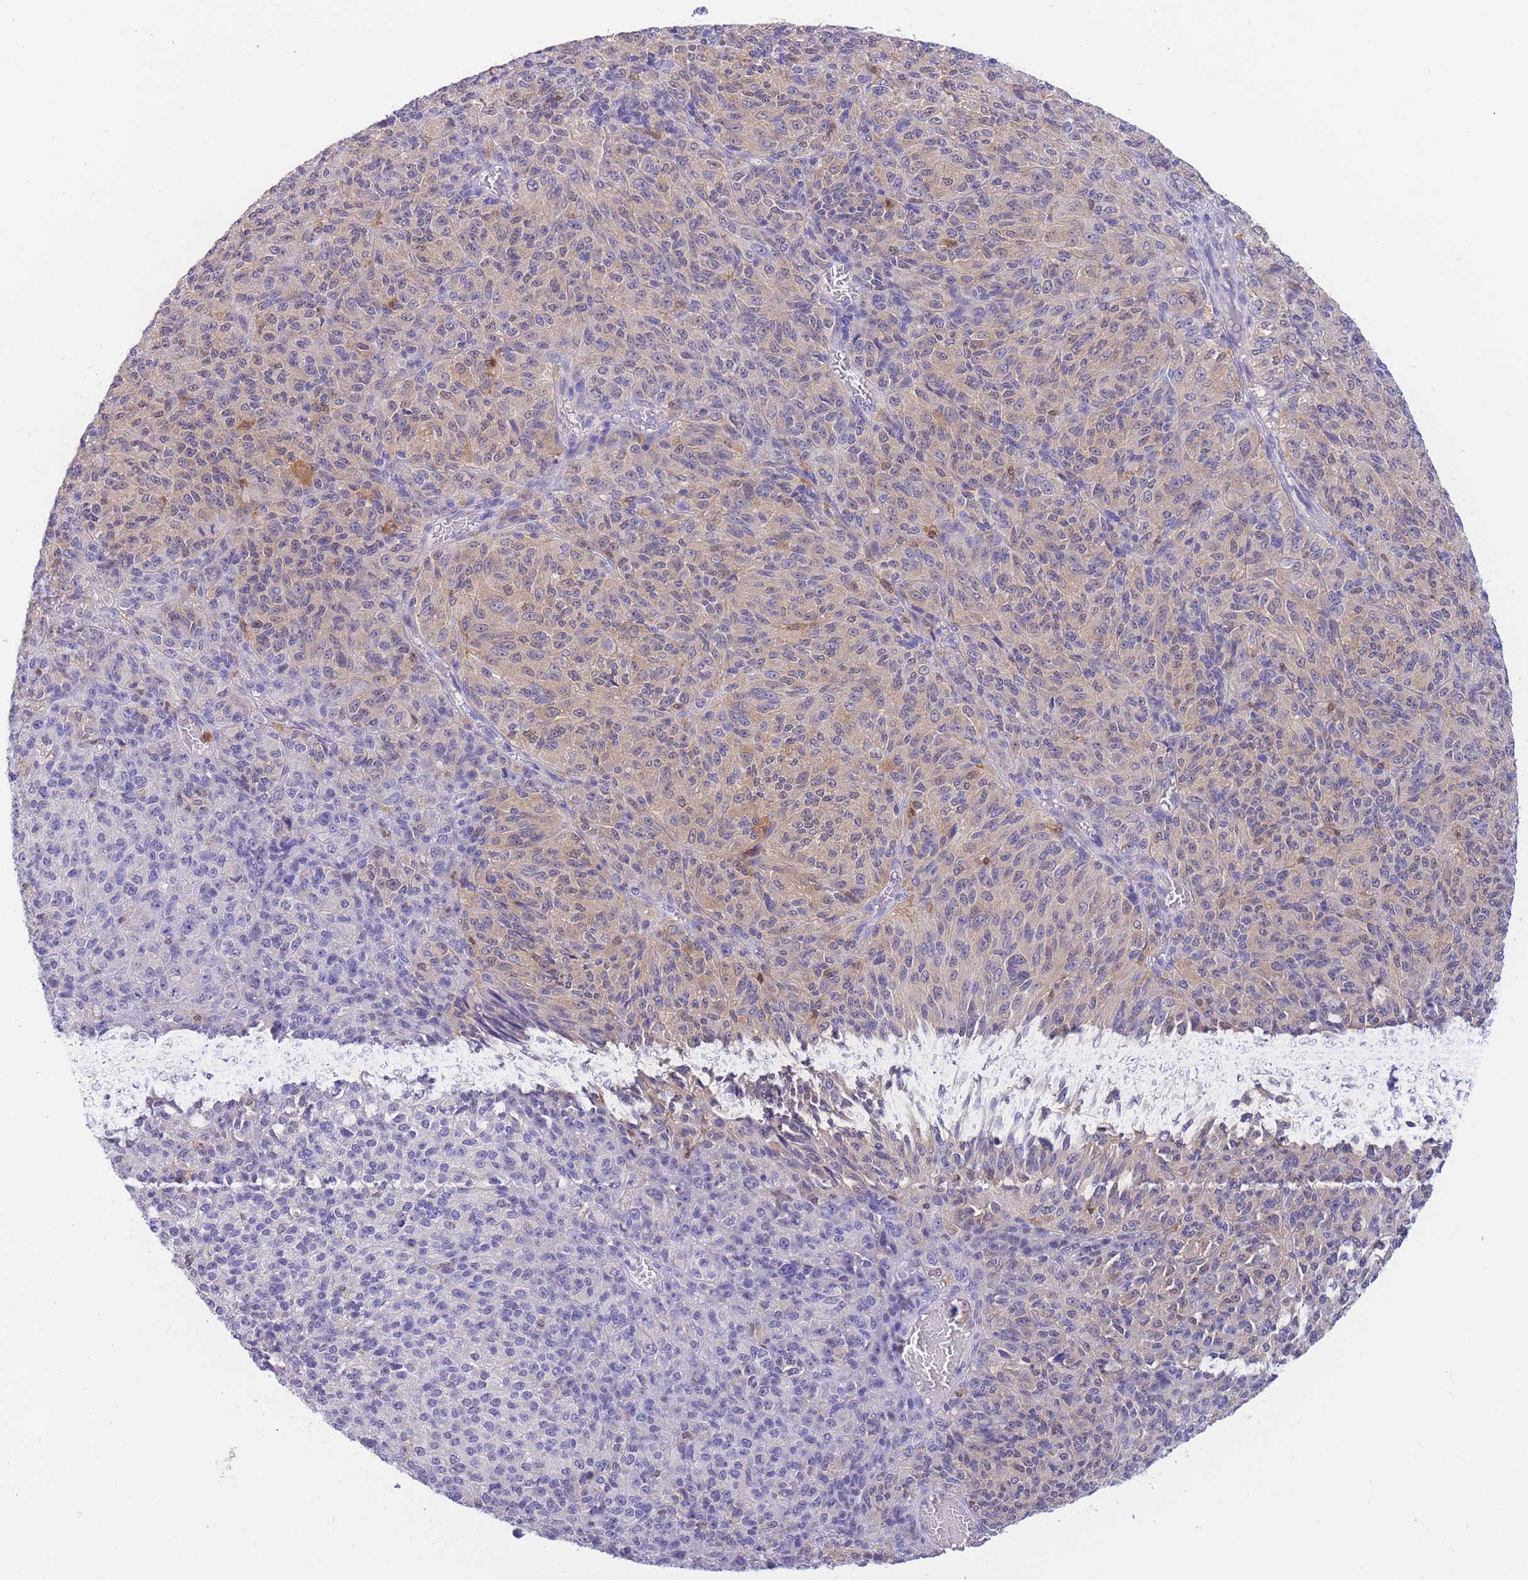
{"staining": {"intensity": "negative", "quantity": "none", "location": "none"}, "tissue": "melanoma", "cell_type": "Tumor cells", "image_type": "cancer", "snomed": [{"axis": "morphology", "description": "Malignant melanoma, Metastatic site"}, {"axis": "topography", "description": "Brain"}], "caption": "Melanoma was stained to show a protein in brown. There is no significant staining in tumor cells. The staining was performed using DAB (3,3'-diaminobenzidine) to visualize the protein expression in brown, while the nuclei were stained in blue with hematoxylin (Magnification: 20x).", "gene": "SULT1A1", "patient": {"sex": "female", "age": 56}}